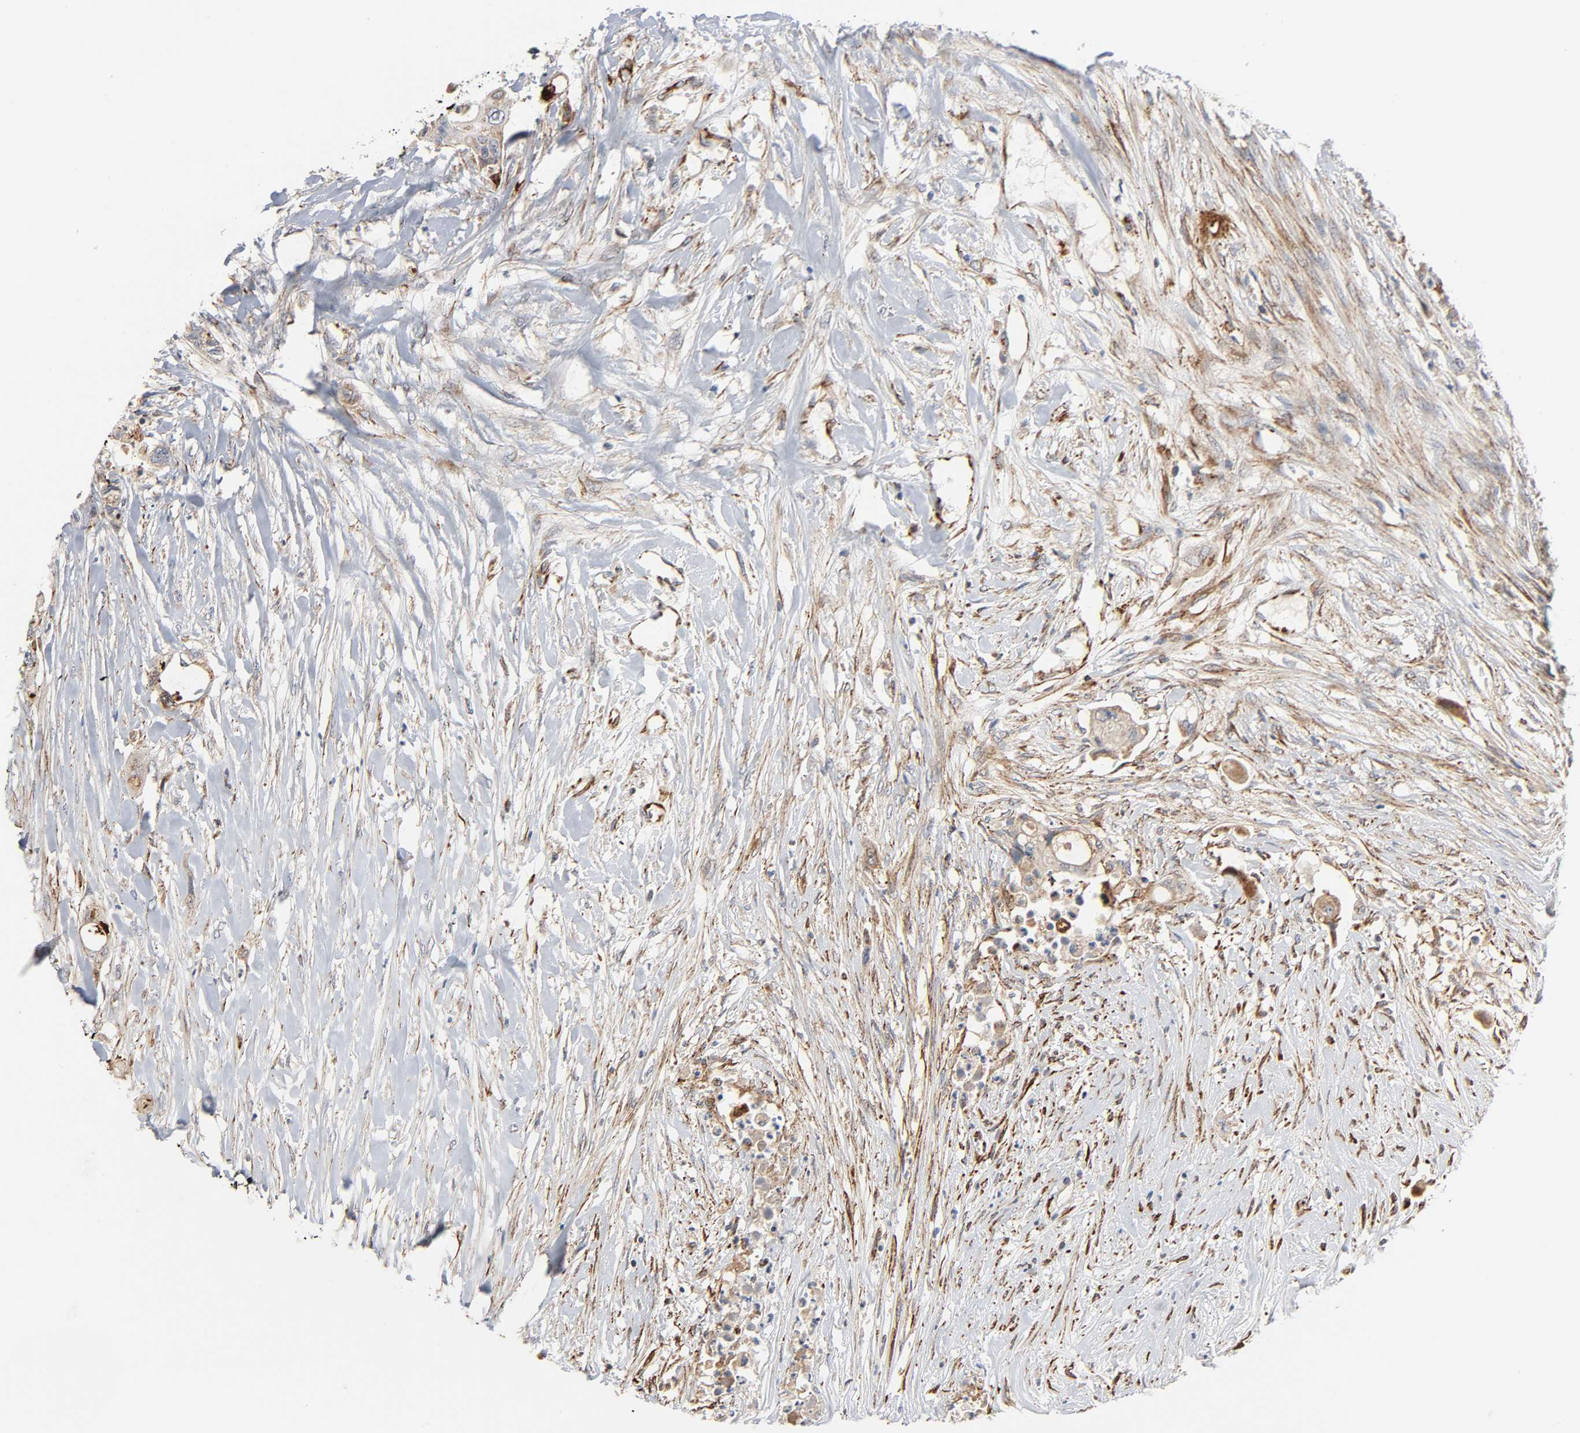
{"staining": {"intensity": "weak", "quantity": ">75%", "location": "cytoplasmic/membranous"}, "tissue": "colorectal cancer", "cell_type": "Tumor cells", "image_type": "cancer", "snomed": [{"axis": "morphology", "description": "Adenocarcinoma, NOS"}, {"axis": "topography", "description": "Colon"}], "caption": "Immunohistochemical staining of colorectal cancer reveals low levels of weak cytoplasmic/membranous protein staining in about >75% of tumor cells. The staining was performed using DAB (3,3'-diaminobenzidine), with brown indicating positive protein expression. Nuclei are stained blue with hematoxylin.", "gene": "REEP6", "patient": {"sex": "female", "age": 57}}